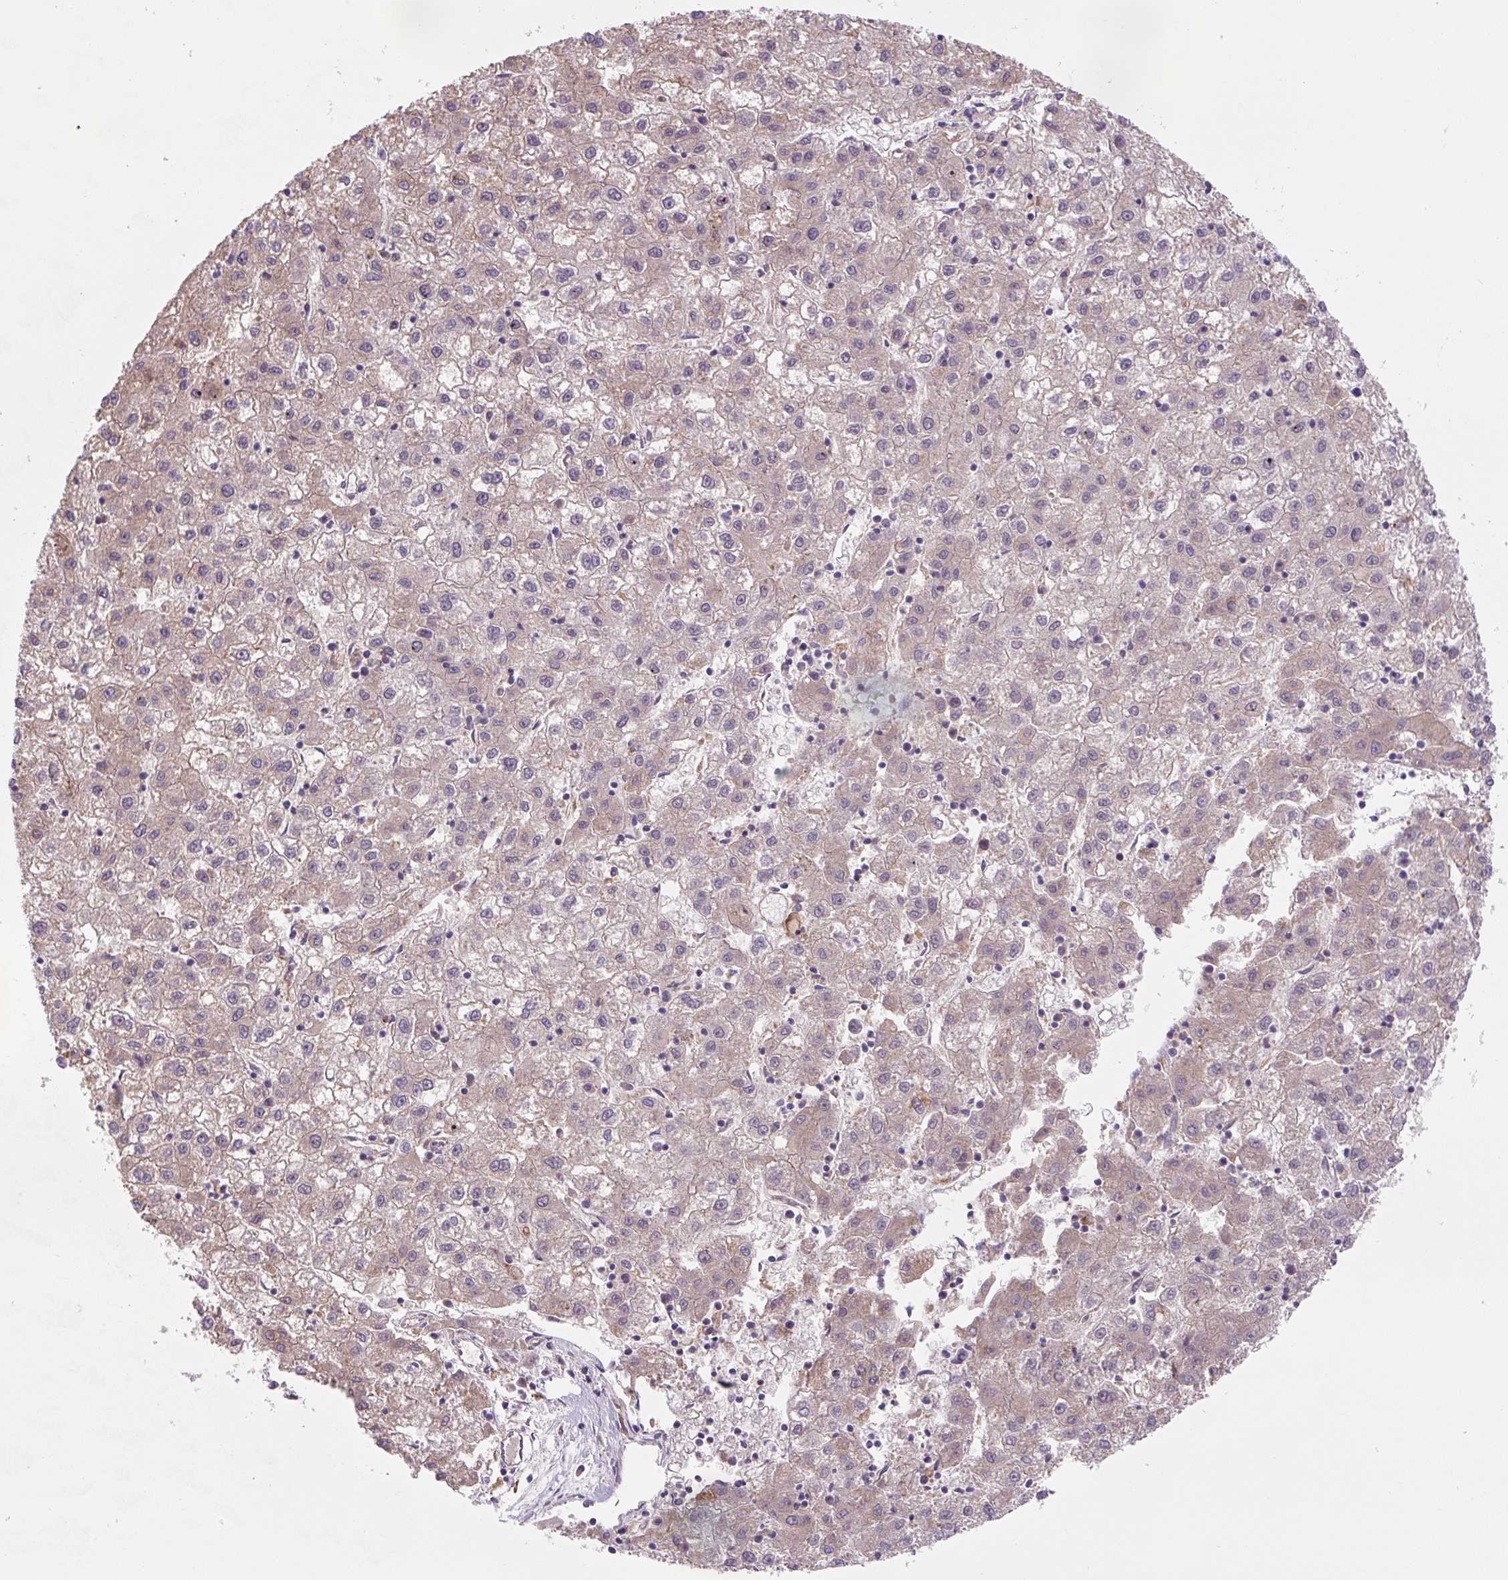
{"staining": {"intensity": "weak", "quantity": "25%-75%", "location": "cytoplasmic/membranous"}, "tissue": "liver cancer", "cell_type": "Tumor cells", "image_type": "cancer", "snomed": [{"axis": "morphology", "description": "Carcinoma, Hepatocellular, NOS"}, {"axis": "topography", "description": "Liver"}], "caption": "Protein staining of hepatocellular carcinoma (liver) tissue displays weak cytoplasmic/membranous expression in about 25%-75% of tumor cells. The staining was performed using DAB to visualize the protein expression in brown, while the nuclei were stained in blue with hematoxylin (Magnification: 20x).", "gene": "FZD5", "patient": {"sex": "male", "age": 72}}